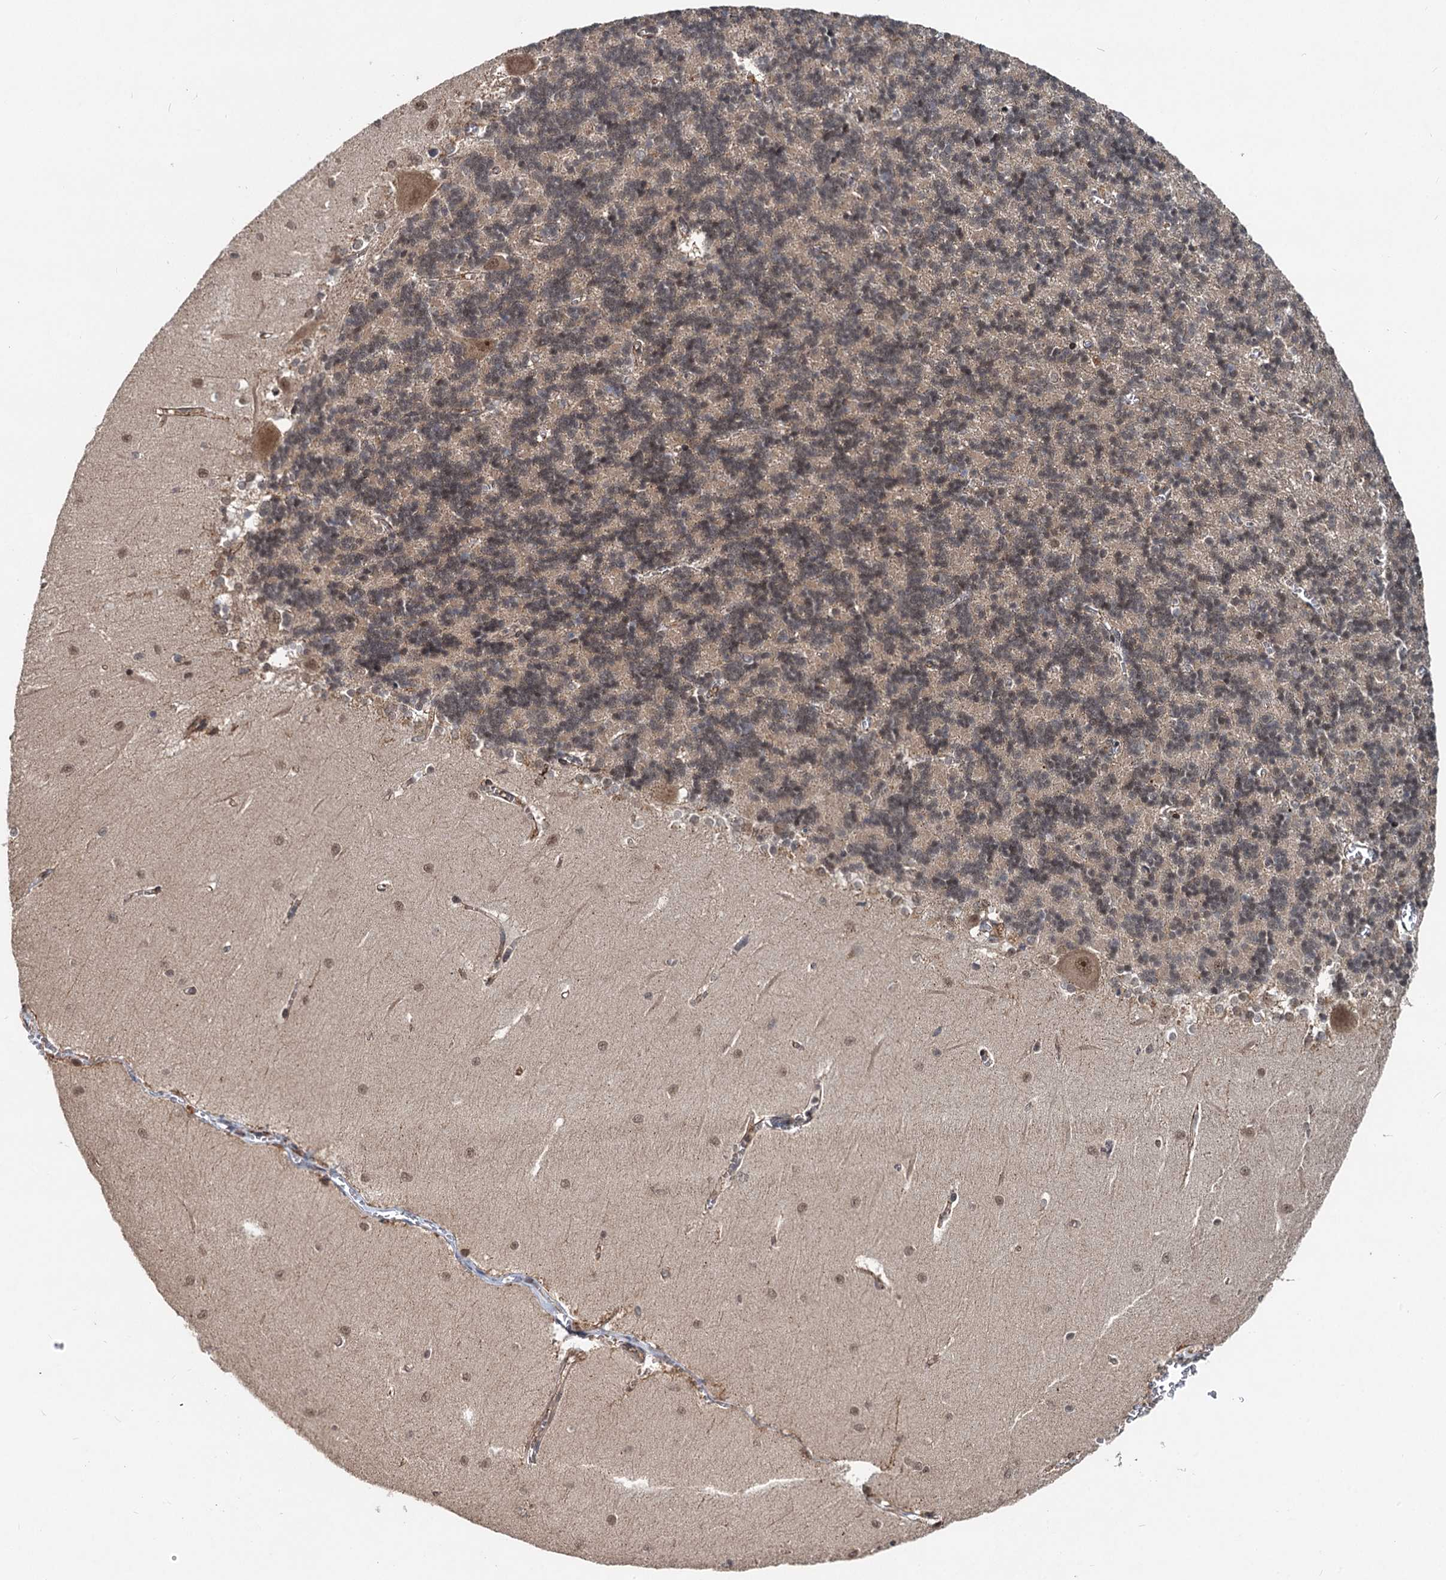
{"staining": {"intensity": "moderate", "quantity": ">75%", "location": "cytoplasmic/membranous,nuclear"}, "tissue": "cerebellum", "cell_type": "Cells in granular layer", "image_type": "normal", "snomed": [{"axis": "morphology", "description": "Normal tissue, NOS"}, {"axis": "topography", "description": "Cerebellum"}], "caption": "Immunohistochemical staining of unremarkable human cerebellum reveals medium levels of moderate cytoplasmic/membranous,nuclear staining in about >75% of cells in granular layer. (DAB = brown stain, brightfield microscopy at high magnification).", "gene": "RITA1", "patient": {"sex": "male", "age": 37}}